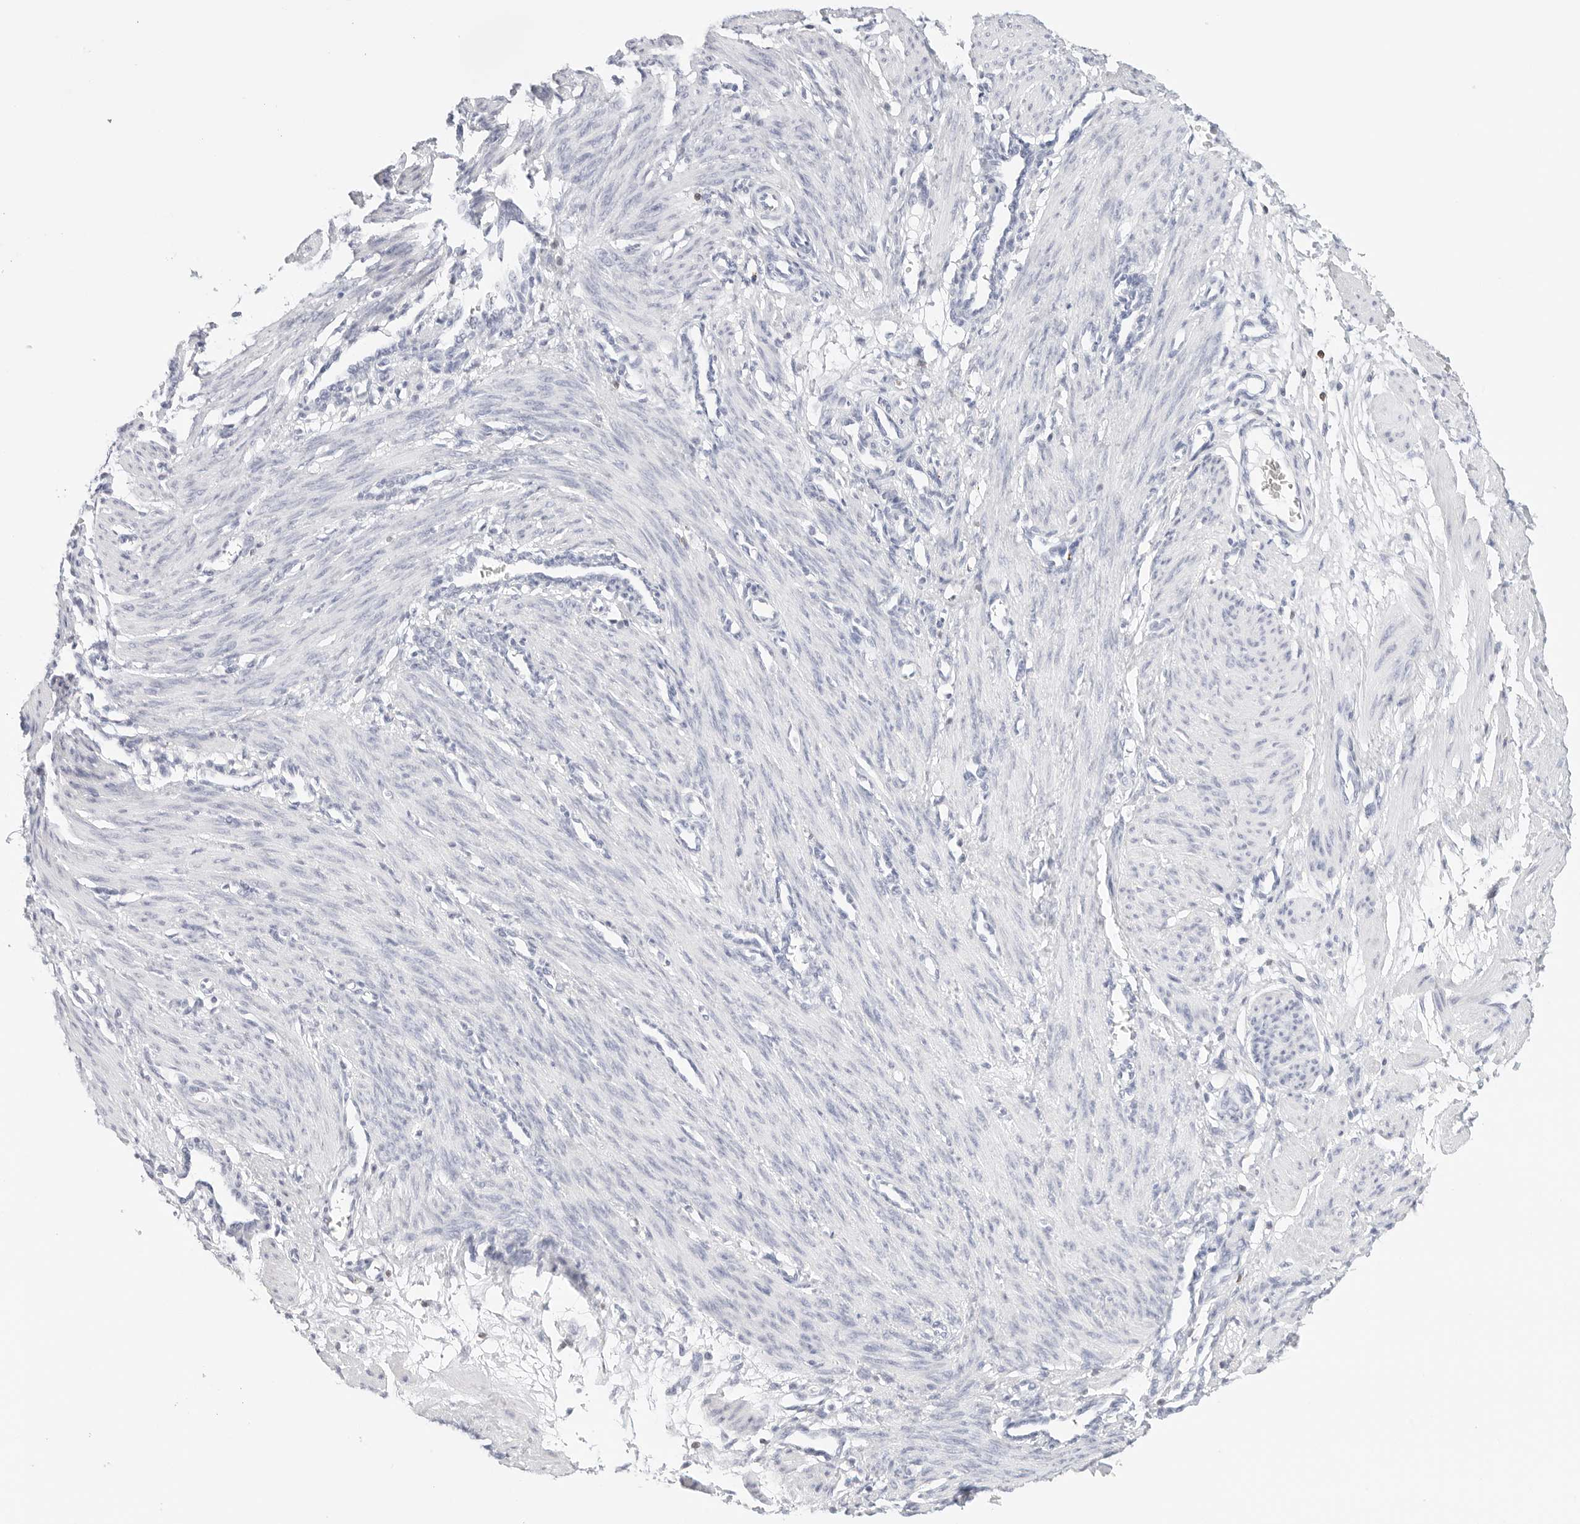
{"staining": {"intensity": "negative", "quantity": "none", "location": "none"}, "tissue": "smooth muscle", "cell_type": "Smooth muscle cells", "image_type": "normal", "snomed": [{"axis": "morphology", "description": "Normal tissue, NOS"}, {"axis": "topography", "description": "Endometrium"}], "caption": "DAB immunohistochemical staining of normal smooth muscle exhibits no significant expression in smooth muscle cells. Nuclei are stained in blue.", "gene": "SLC9A3R1", "patient": {"sex": "female", "age": 33}}